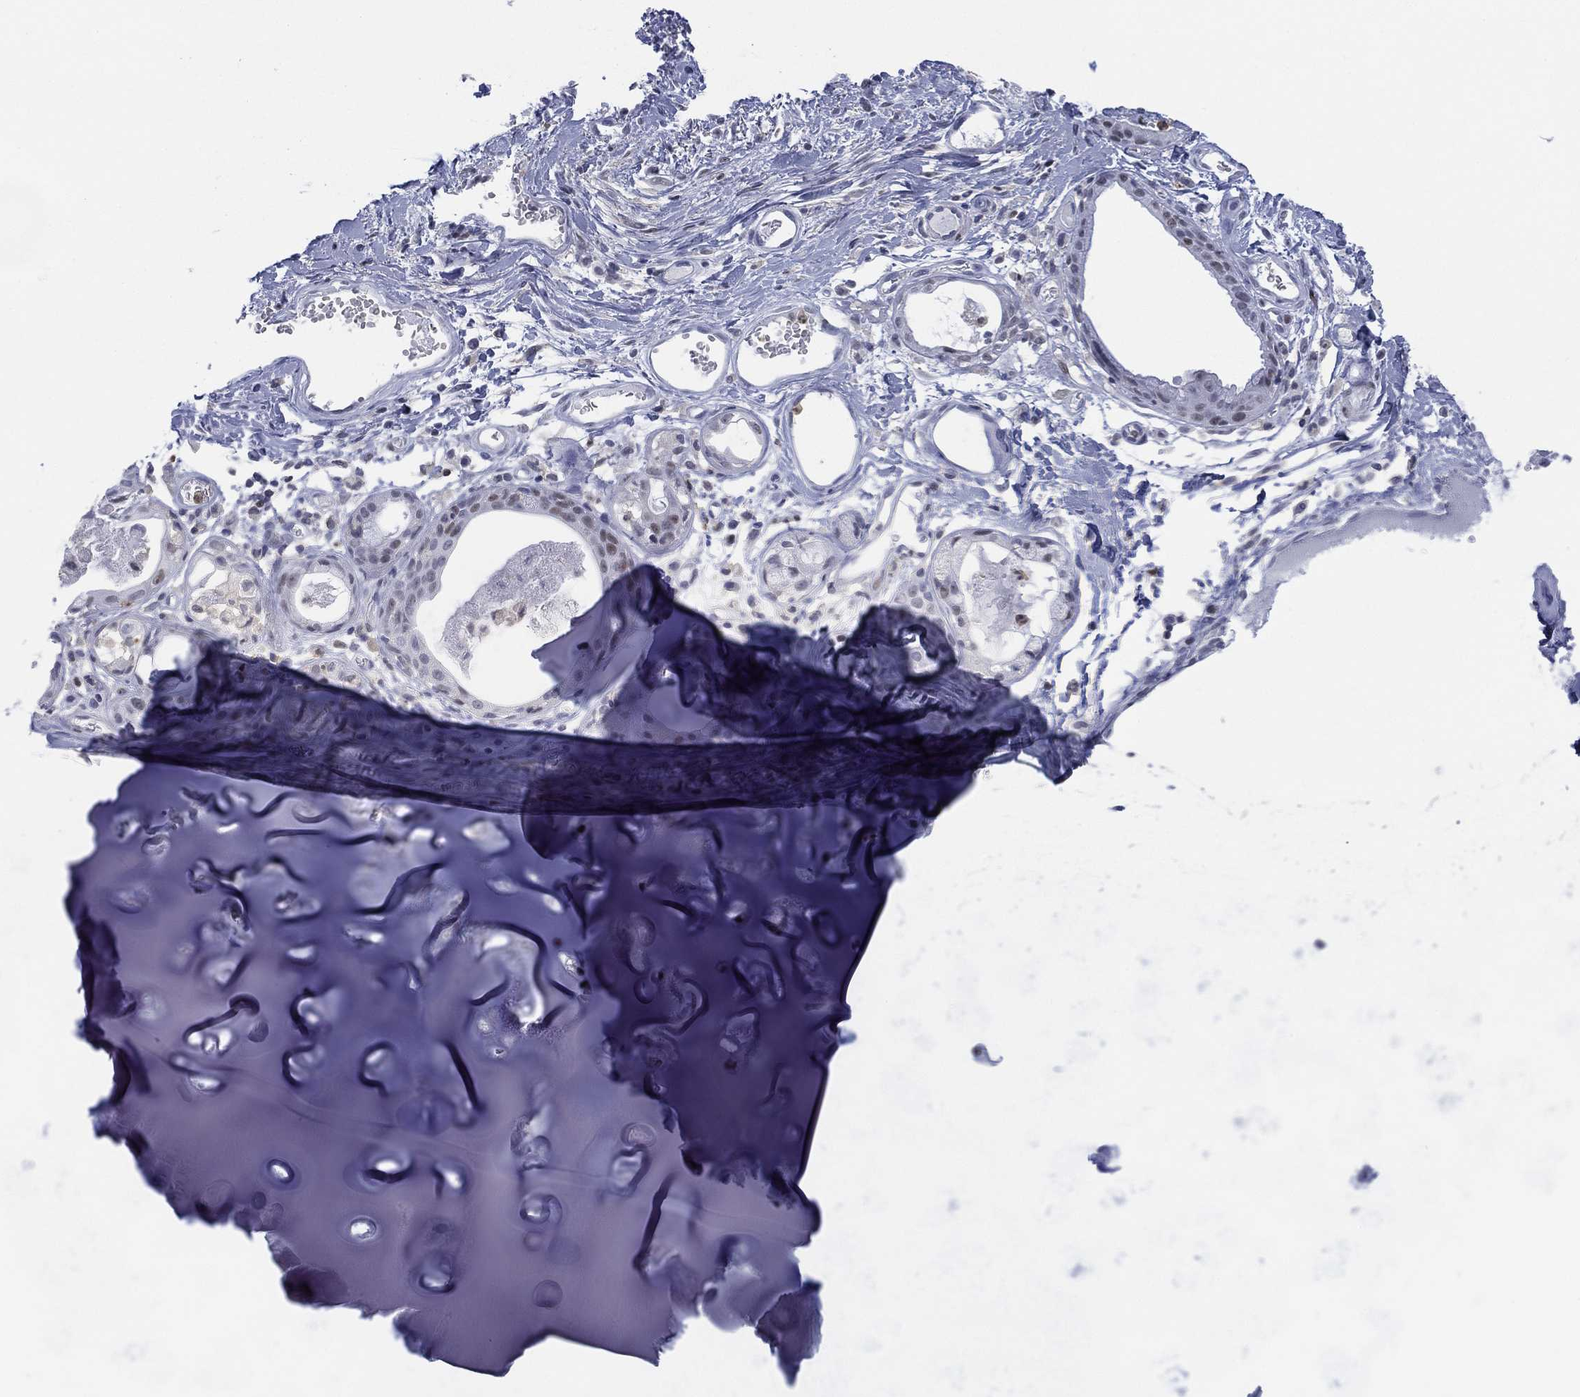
{"staining": {"intensity": "negative", "quantity": "none", "location": "none"}, "tissue": "soft tissue", "cell_type": "Chondrocytes", "image_type": "normal", "snomed": [{"axis": "morphology", "description": "Normal tissue, NOS"}, {"axis": "topography", "description": "Cartilage tissue"}], "caption": "Immunohistochemistry of unremarkable soft tissue displays no positivity in chondrocytes.", "gene": "ZNF711", "patient": {"sex": "male", "age": 81}}